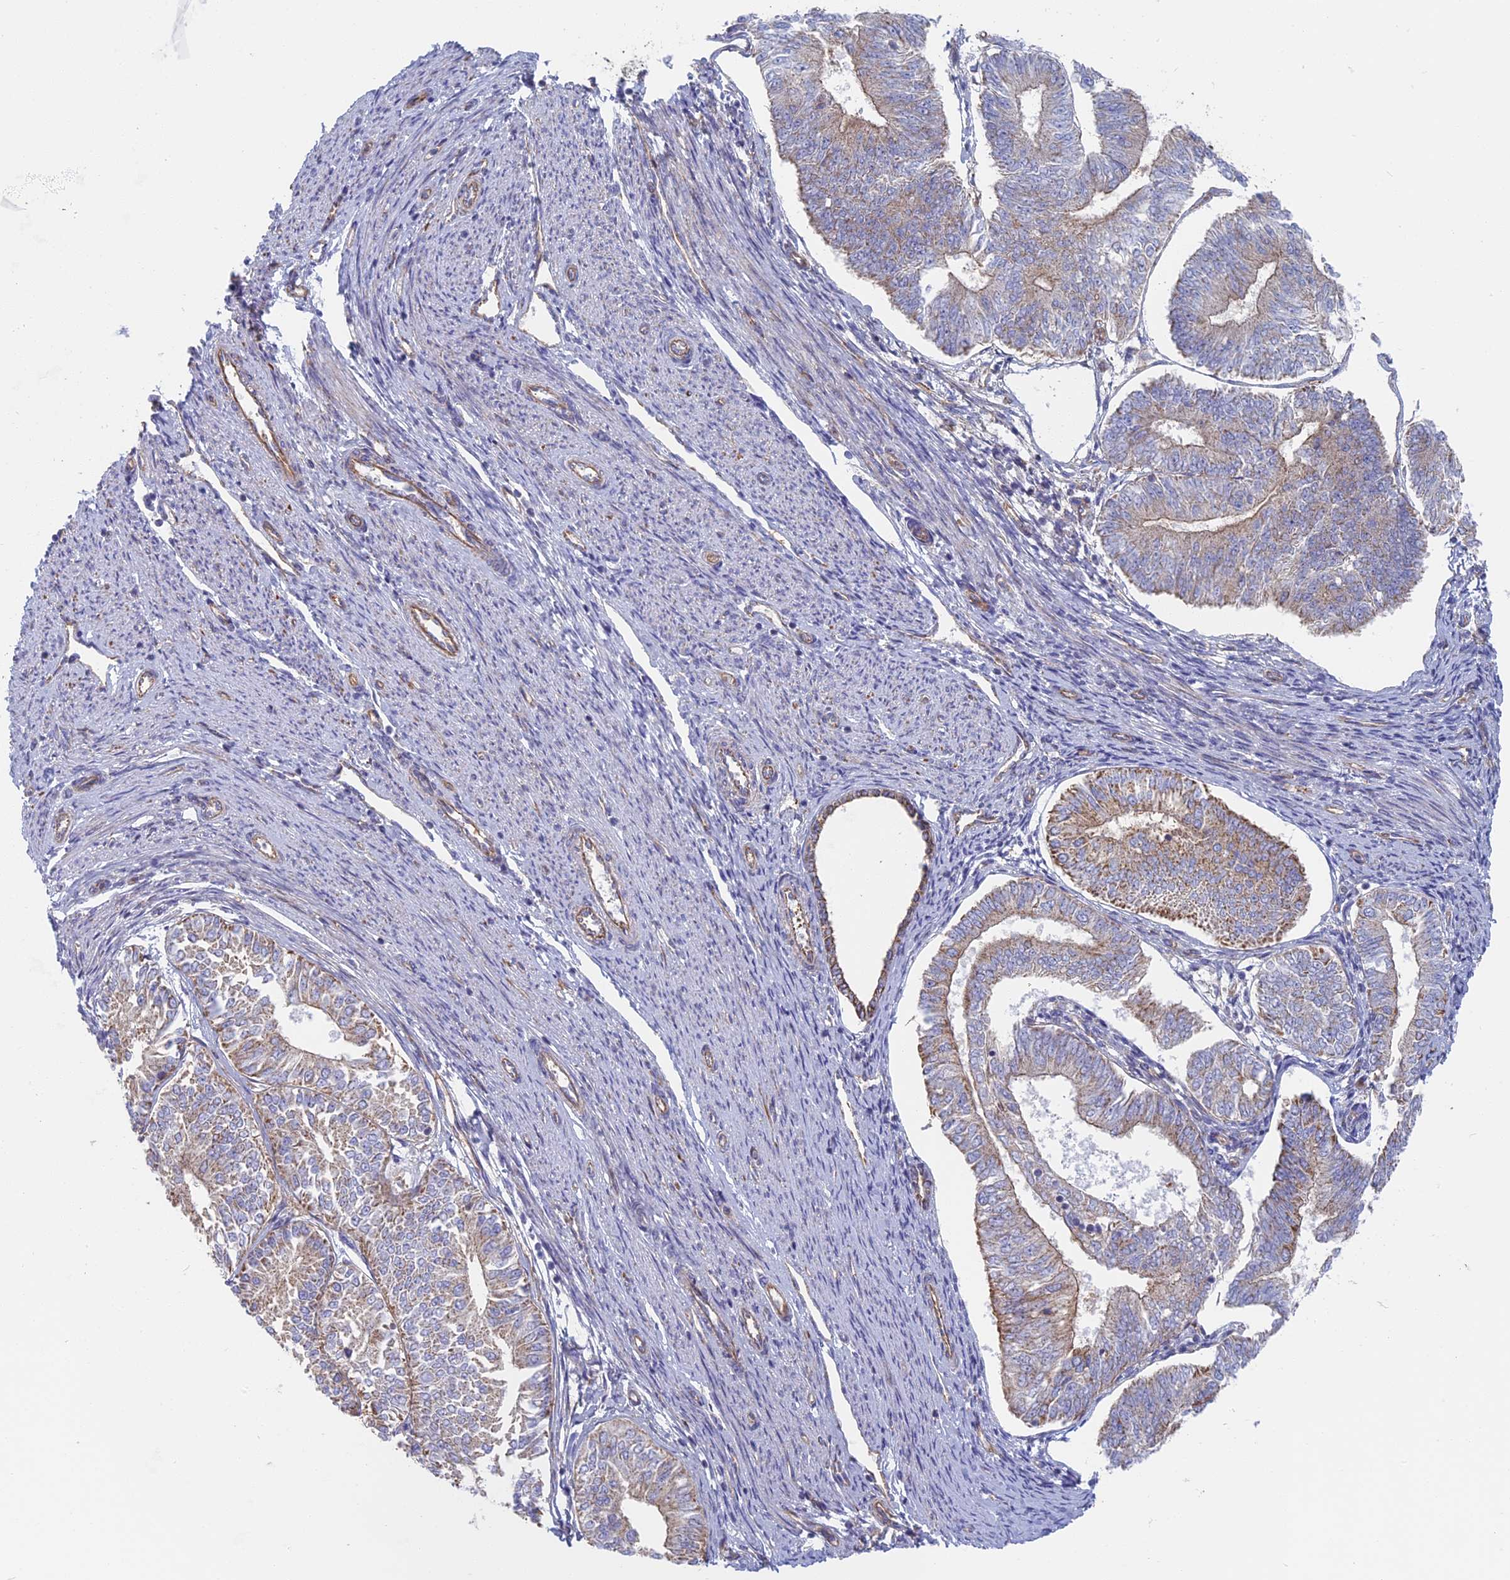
{"staining": {"intensity": "weak", "quantity": "<25%", "location": "cytoplasmic/membranous"}, "tissue": "endometrial cancer", "cell_type": "Tumor cells", "image_type": "cancer", "snomed": [{"axis": "morphology", "description": "Adenocarcinoma, NOS"}, {"axis": "topography", "description": "Endometrium"}], "caption": "Adenocarcinoma (endometrial) was stained to show a protein in brown. There is no significant staining in tumor cells. (DAB (3,3'-diaminobenzidine) IHC visualized using brightfield microscopy, high magnification).", "gene": "DDA1", "patient": {"sex": "female", "age": 58}}